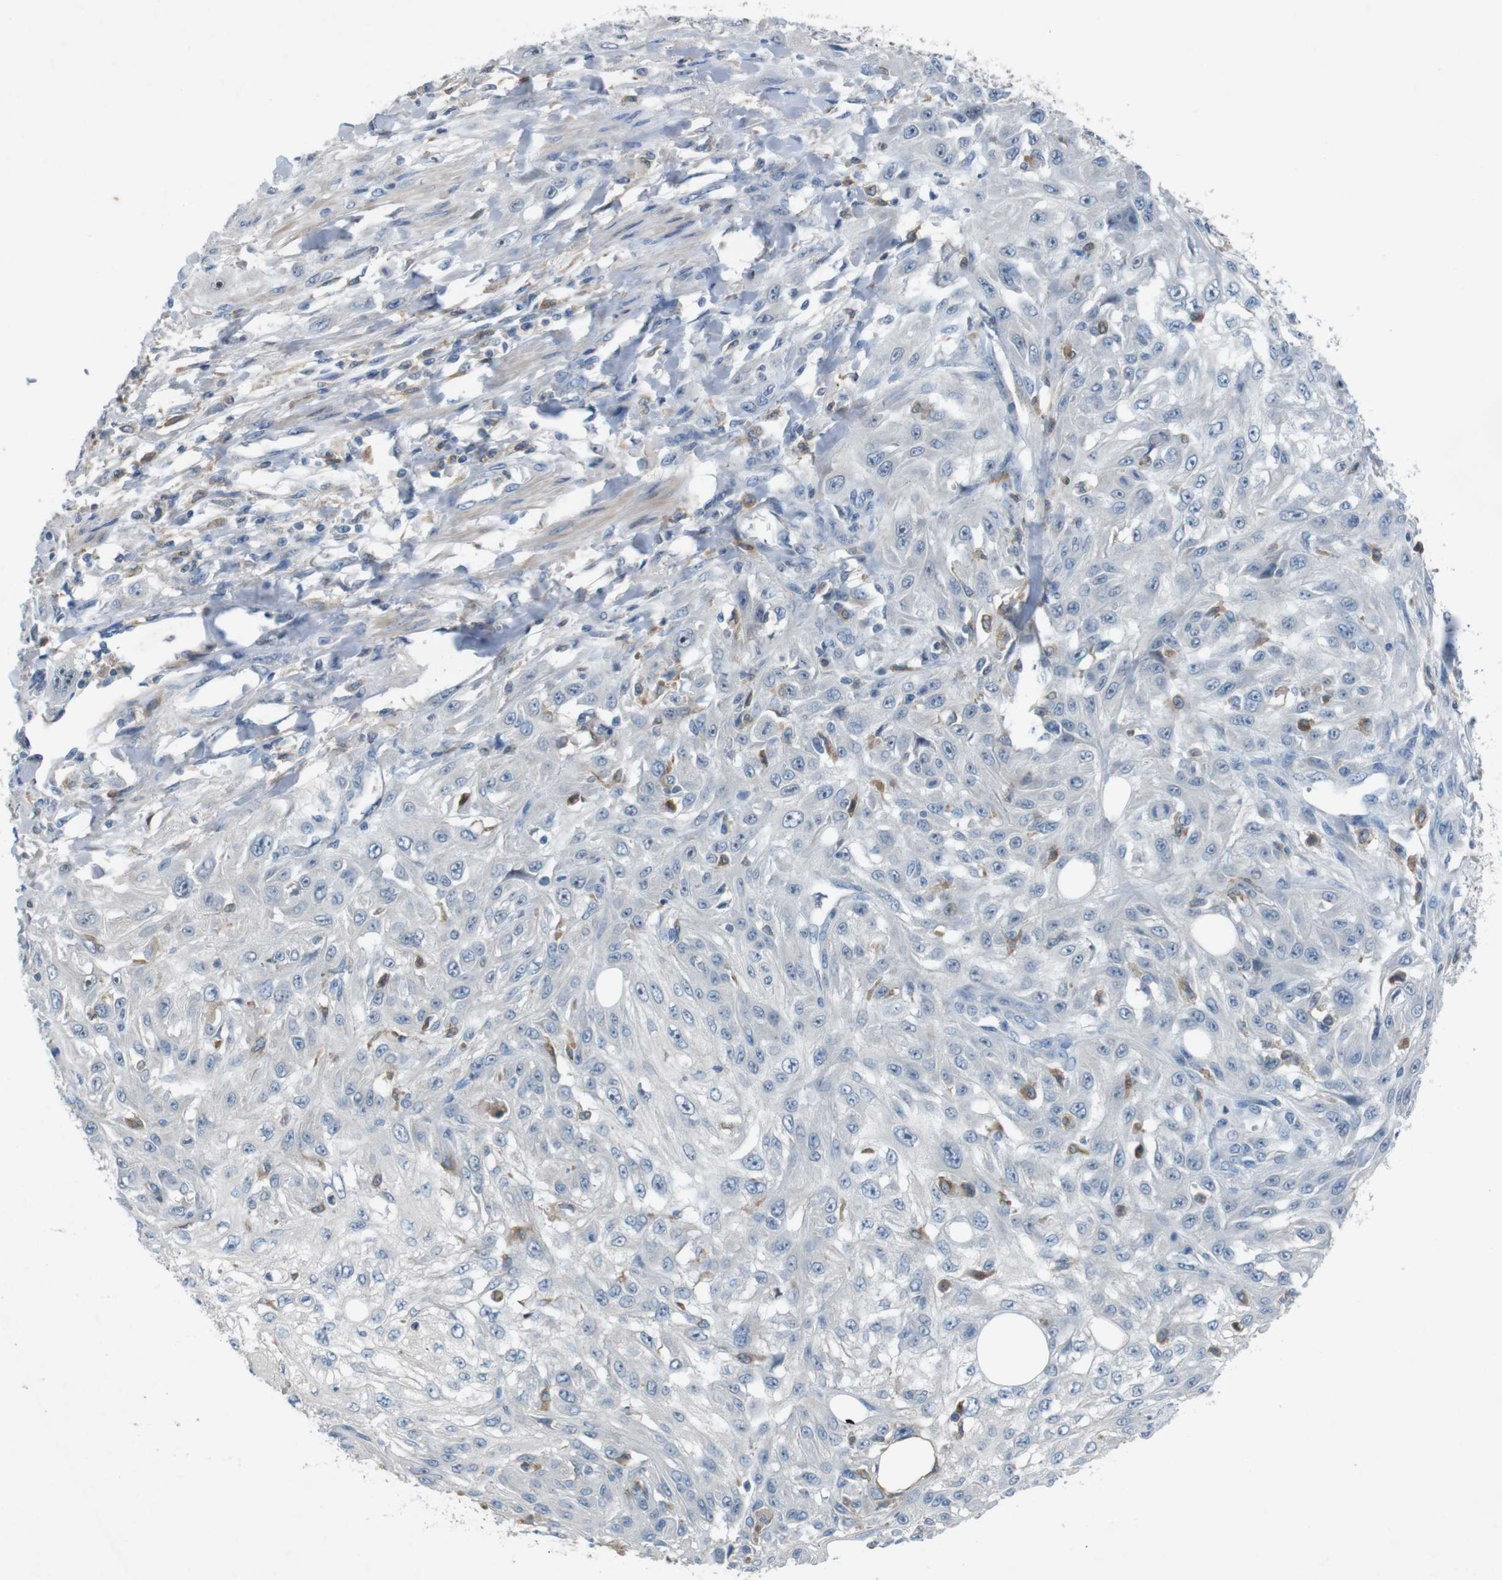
{"staining": {"intensity": "negative", "quantity": "none", "location": "none"}, "tissue": "skin cancer", "cell_type": "Tumor cells", "image_type": "cancer", "snomed": [{"axis": "morphology", "description": "Squamous cell carcinoma, NOS"}, {"axis": "topography", "description": "Skin"}], "caption": "Immunohistochemistry (IHC) histopathology image of skin cancer stained for a protein (brown), which reveals no expression in tumor cells. (DAB (3,3'-diaminobenzidine) IHC visualized using brightfield microscopy, high magnification).", "gene": "MOGAT3", "patient": {"sex": "male", "age": 75}}